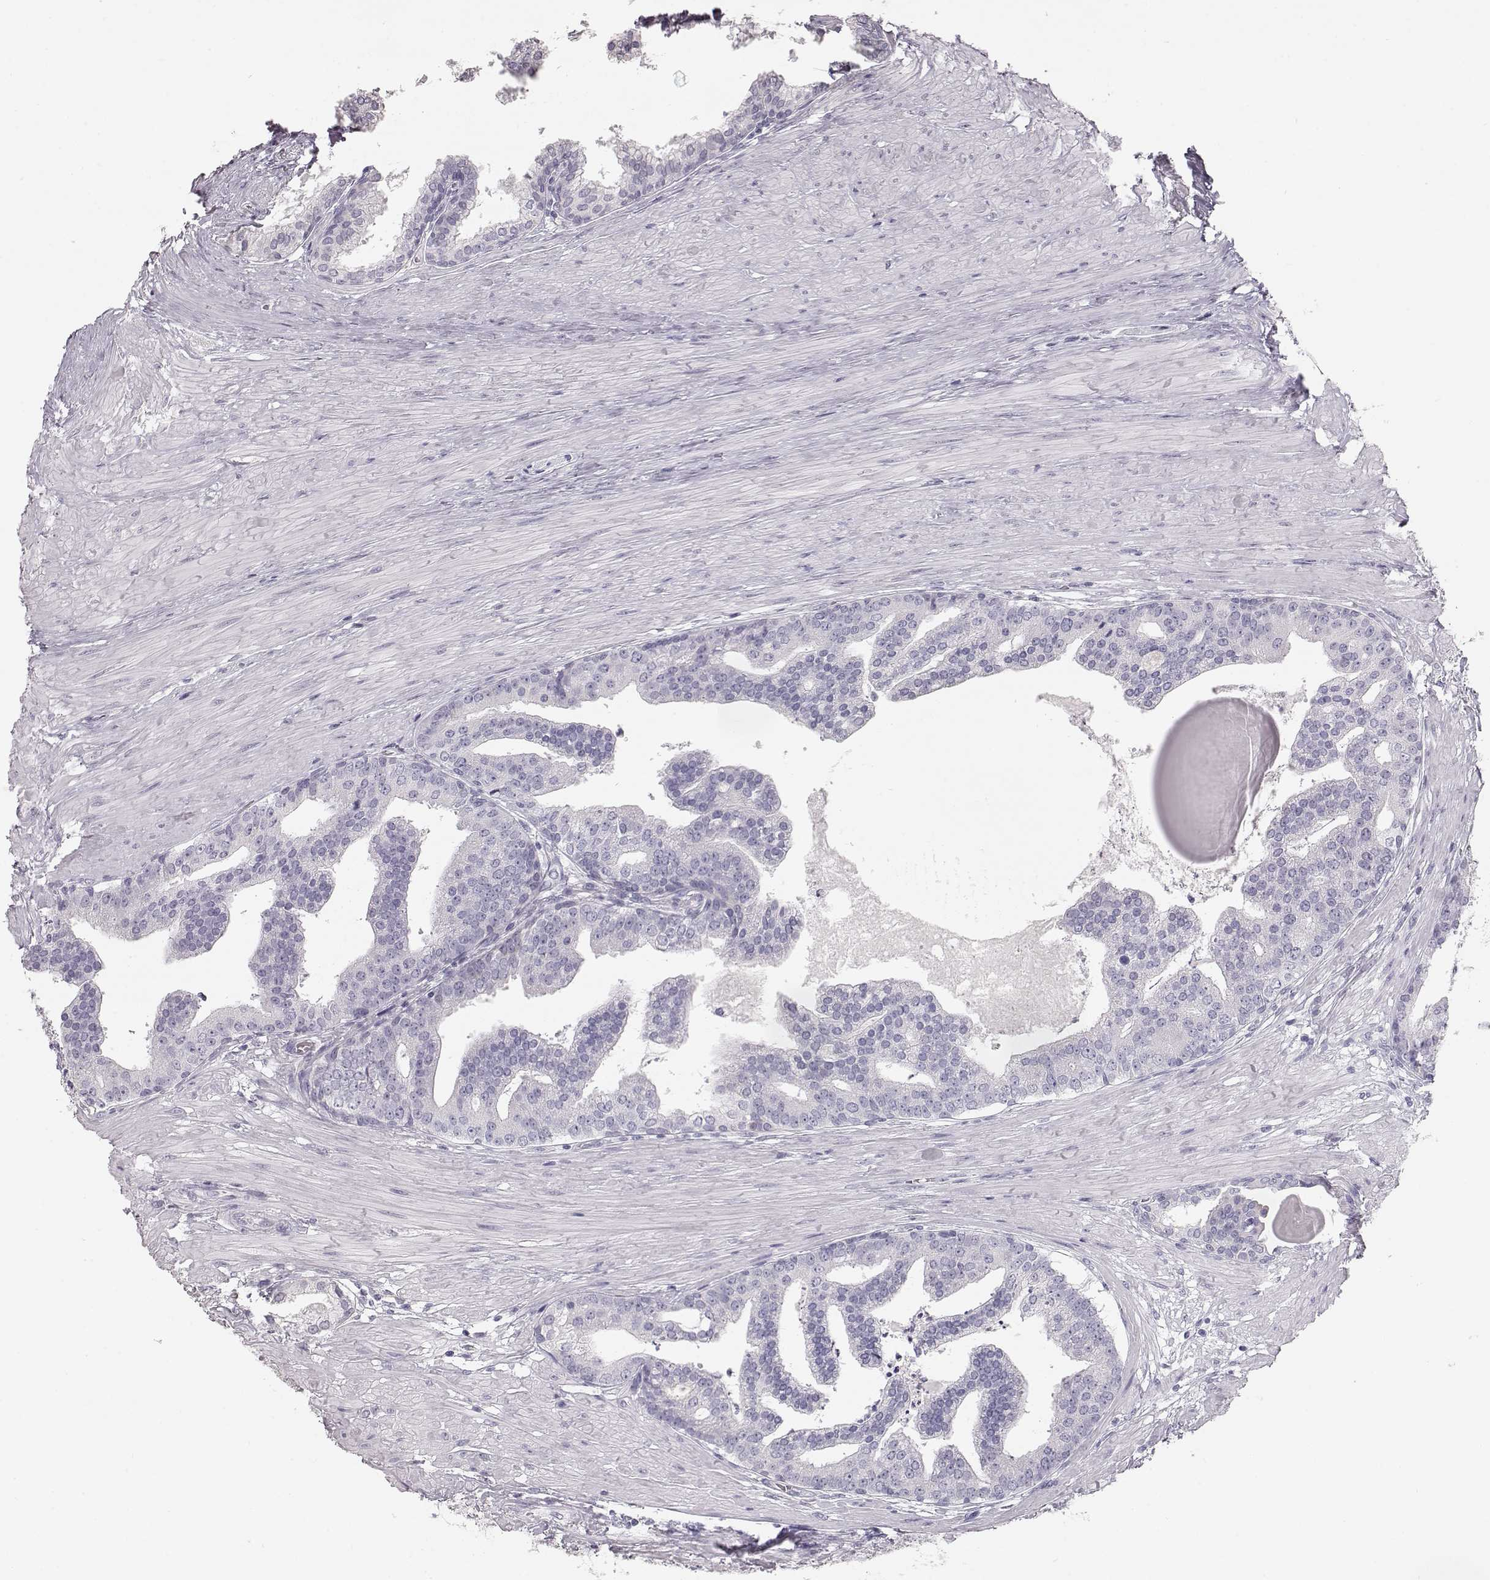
{"staining": {"intensity": "negative", "quantity": "none", "location": "none"}, "tissue": "prostate cancer", "cell_type": "Tumor cells", "image_type": "cancer", "snomed": [{"axis": "morphology", "description": "Adenocarcinoma, NOS"}, {"axis": "topography", "description": "Prostate and seminal vesicle, NOS"}, {"axis": "topography", "description": "Prostate"}], "caption": "Tumor cells show no significant expression in prostate adenocarcinoma.", "gene": "KRT33A", "patient": {"sex": "male", "age": 44}}